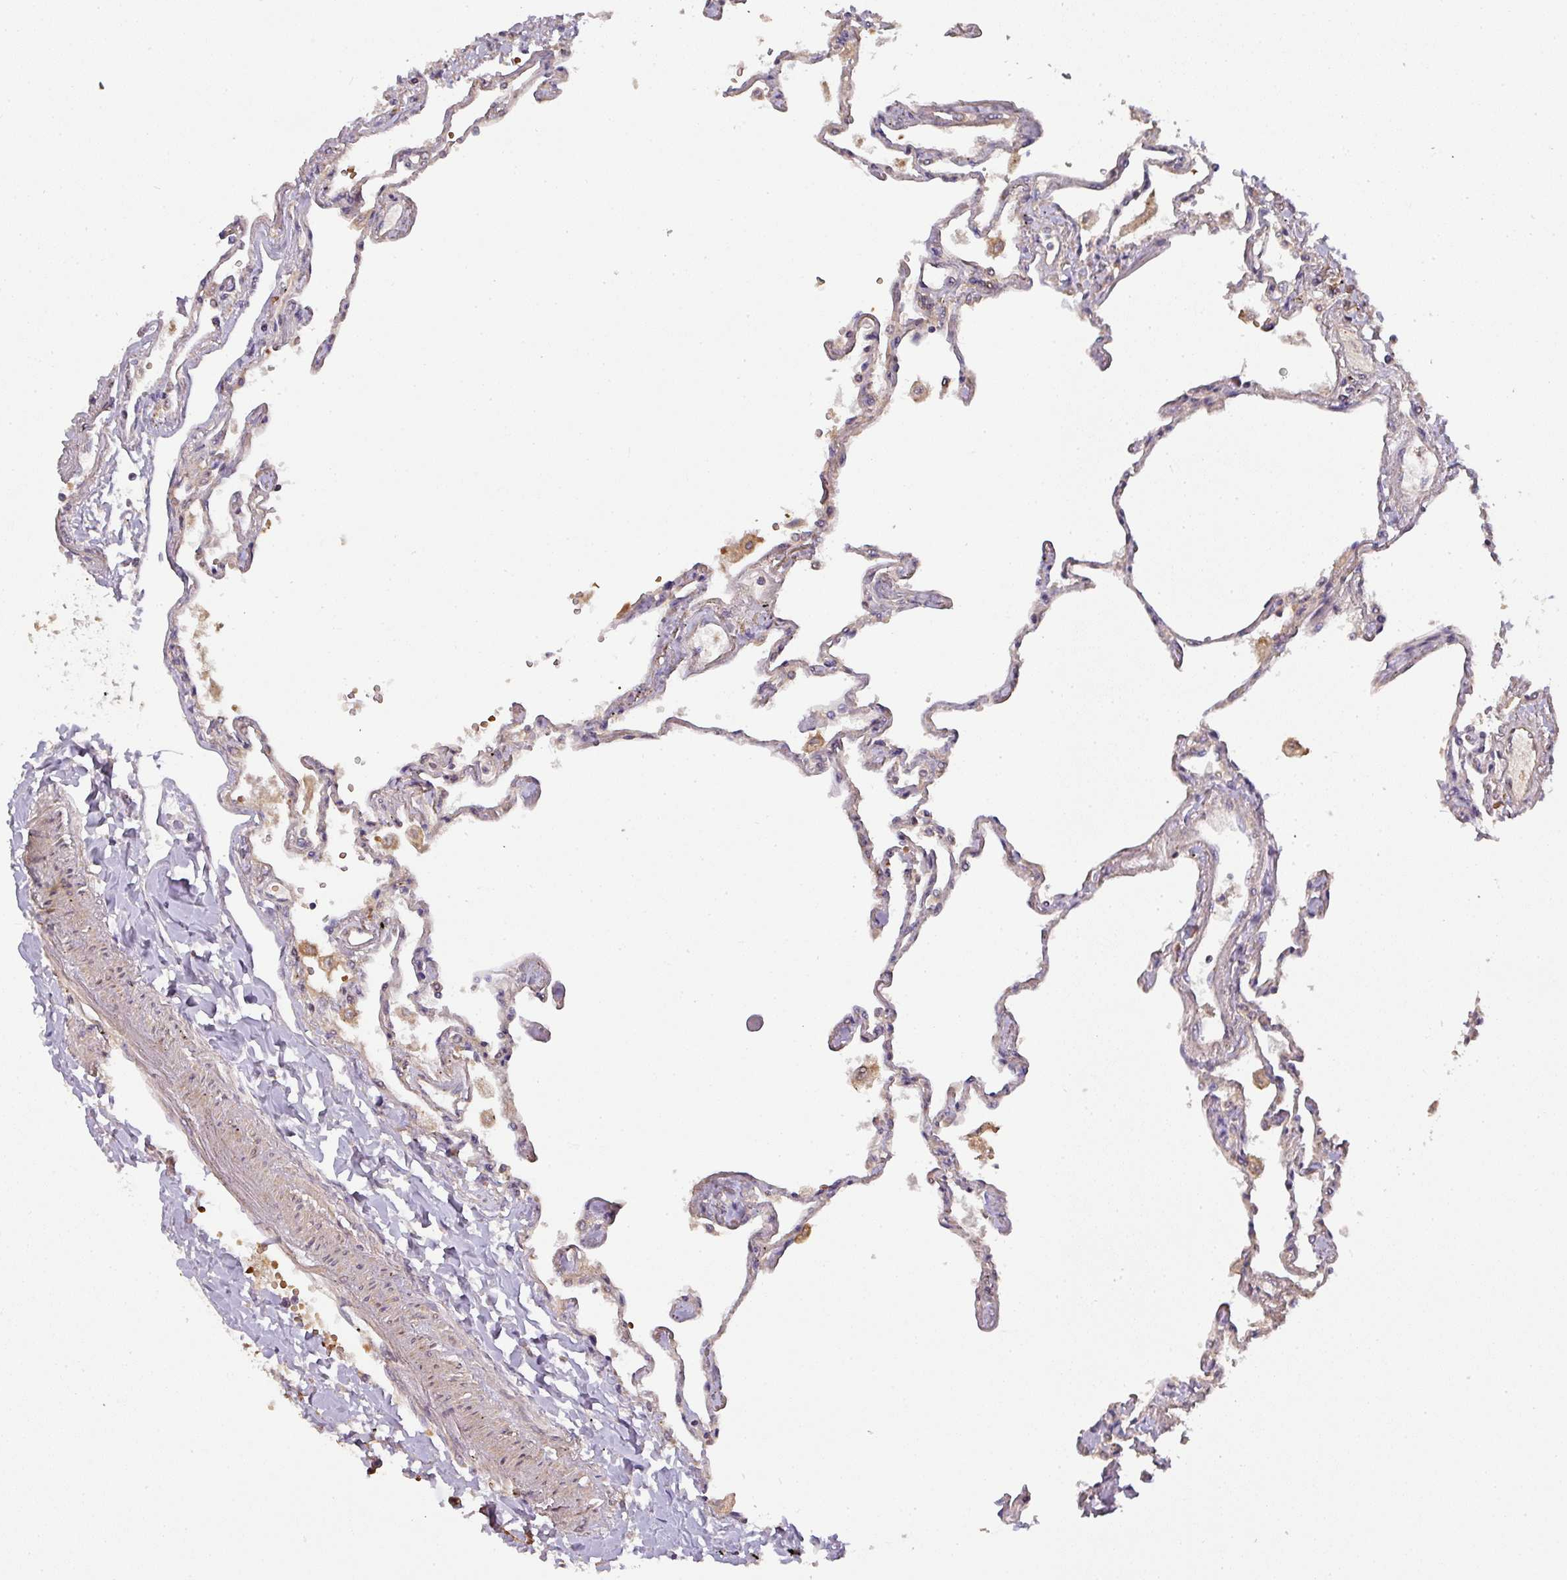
{"staining": {"intensity": "moderate", "quantity": "25%-75%", "location": "cytoplasmic/membranous"}, "tissue": "lung", "cell_type": "Alveolar cells", "image_type": "normal", "snomed": [{"axis": "morphology", "description": "Normal tissue, NOS"}, {"axis": "topography", "description": "Lung"}], "caption": "Alveolar cells demonstrate moderate cytoplasmic/membranous positivity in approximately 25%-75% of cells in unremarkable lung.", "gene": "MALSU1", "patient": {"sex": "female", "age": 67}}